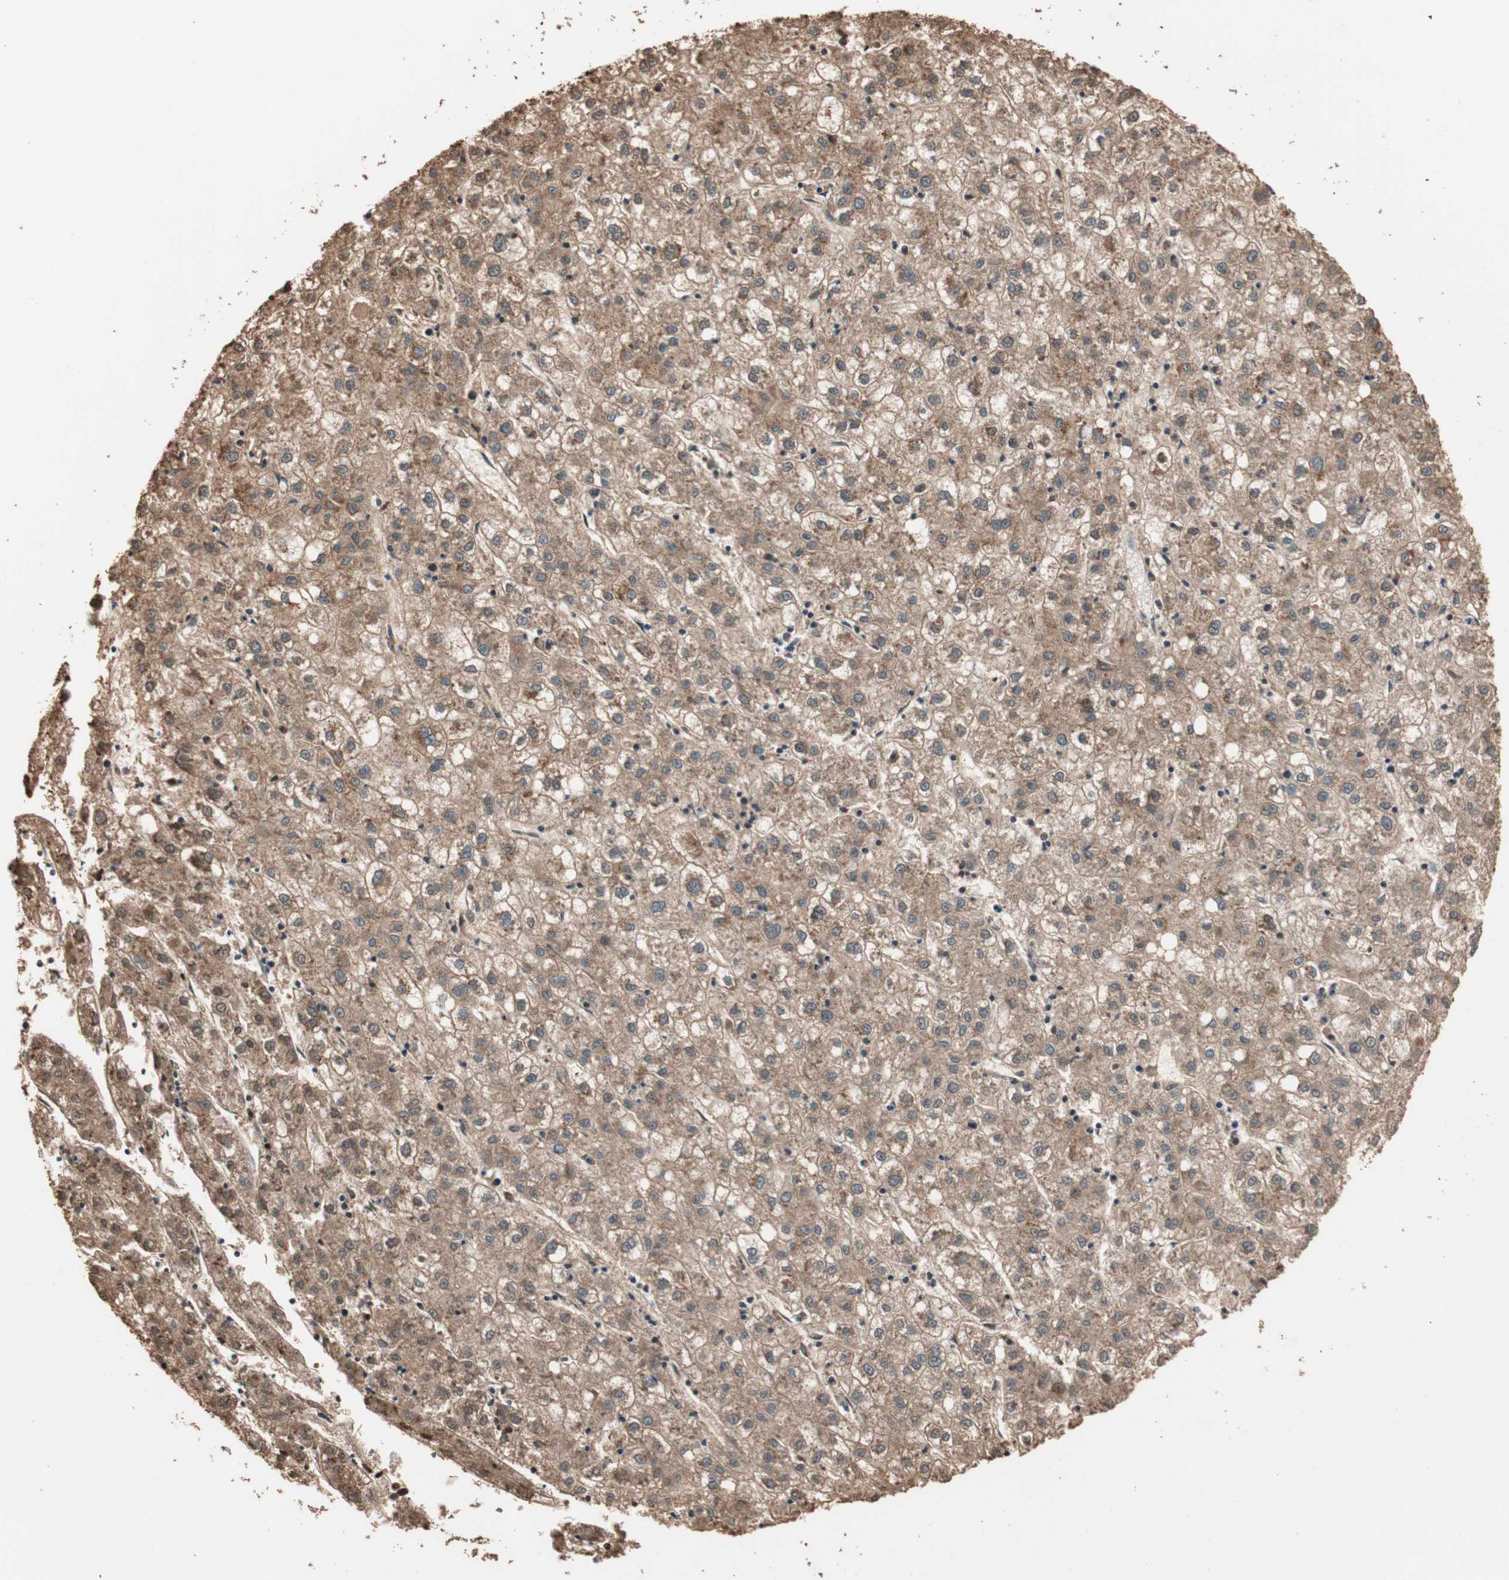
{"staining": {"intensity": "moderate", "quantity": ">75%", "location": "cytoplasmic/membranous"}, "tissue": "liver cancer", "cell_type": "Tumor cells", "image_type": "cancer", "snomed": [{"axis": "morphology", "description": "Carcinoma, Hepatocellular, NOS"}, {"axis": "topography", "description": "Liver"}], "caption": "IHC (DAB) staining of liver hepatocellular carcinoma displays moderate cytoplasmic/membranous protein expression in approximately >75% of tumor cells. The protein is stained brown, and the nuclei are stained in blue (DAB IHC with brightfield microscopy, high magnification).", "gene": "USP20", "patient": {"sex": "male", "age": 72}}